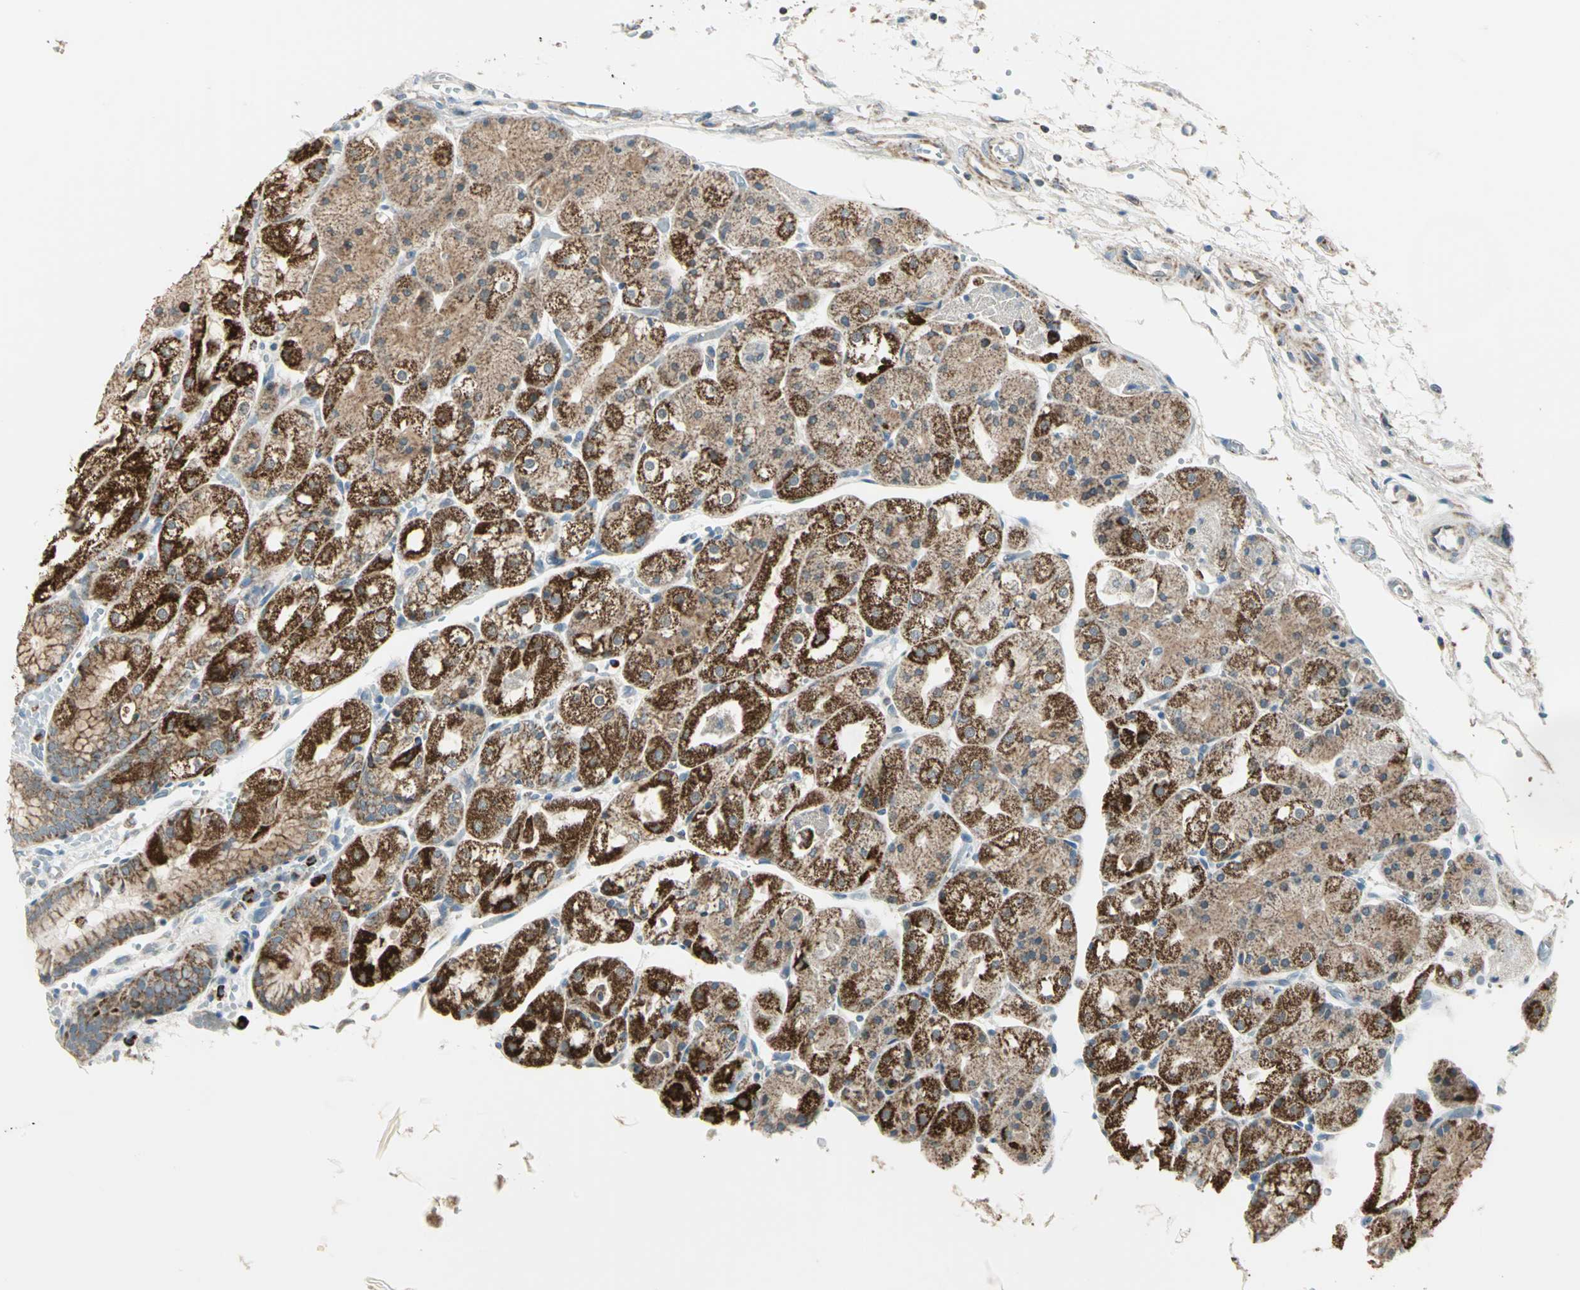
{"staining": {"intensity": "strong", "quantity": ">75%", "location": "cytoplasmic/membranous"}, "tissue": "stomach", "cell_type": "Glandular cells", "image_type": "normal", "snomed": [{"axis": "morphology", "description": "Normal tissue, NOS"}, {"axis": "topography", "description": "Stomach, upper"}], "caption": "The photomicrograph displays staining of normal stomach, revealing strong cytoplasmic/membranous protein staining (brown color) within glandular cells.", "gene": "ACADM", "patient": {"sex": "male", "age": 72}}